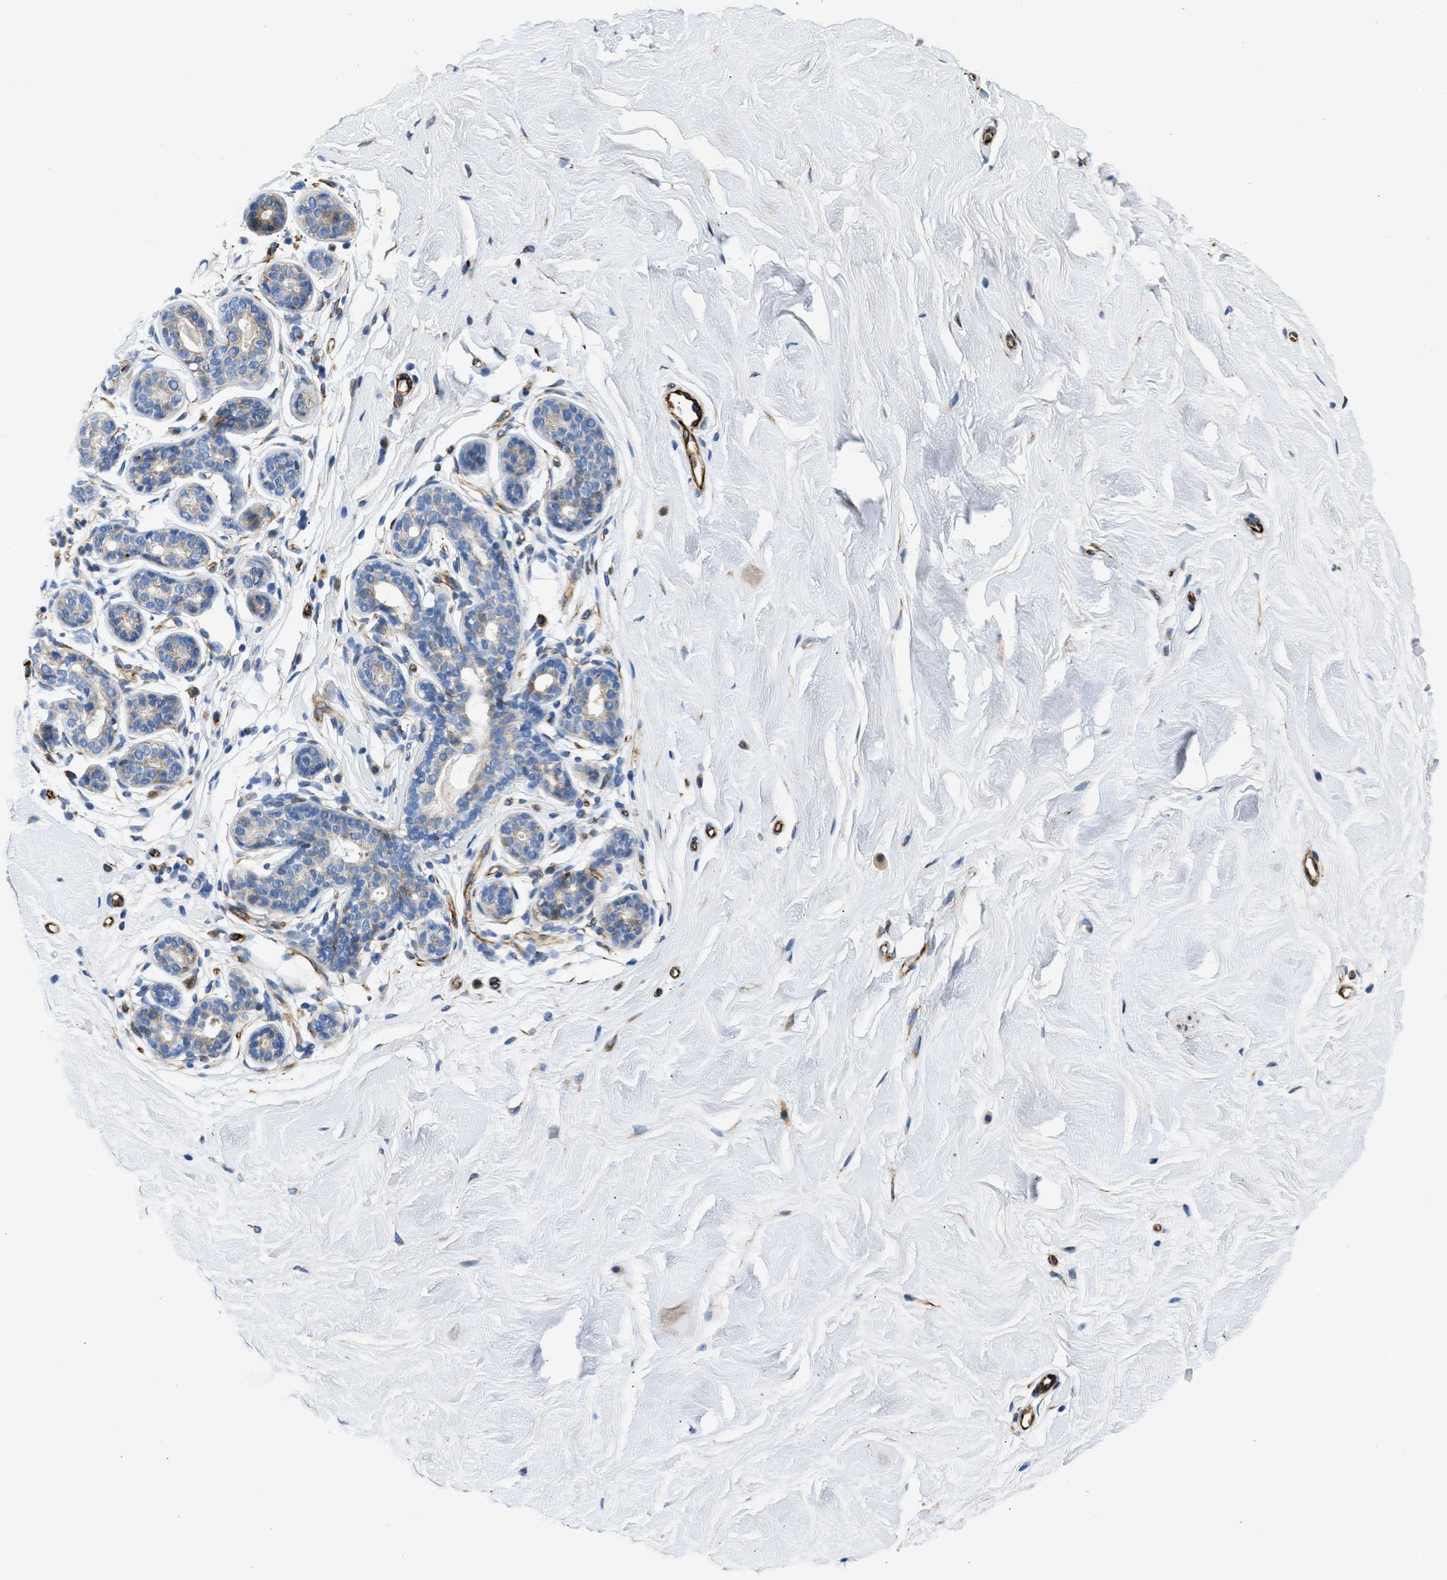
{"staining": {"intensity": "negative", "quantity": "none", "location": "none"}, "tissue": "breast", "cell_type": "Adipocytes", "image_type": "normal", "snomed": [{"axis": "morphology", "description": "Normal tissue, NOS"}, {"axis": "topography", "description": "Breast"}], "caption": "IHC image of normal human breast stained for a protein (brown), which demonstrates no expression in adipocytes. (Brightfield microscopy of DAB (3,3'-diaminobenzidine) immunohistochemistry at high magnification).", "gene": "ULK4", "patient": {"sex": "female", "age": 22}}